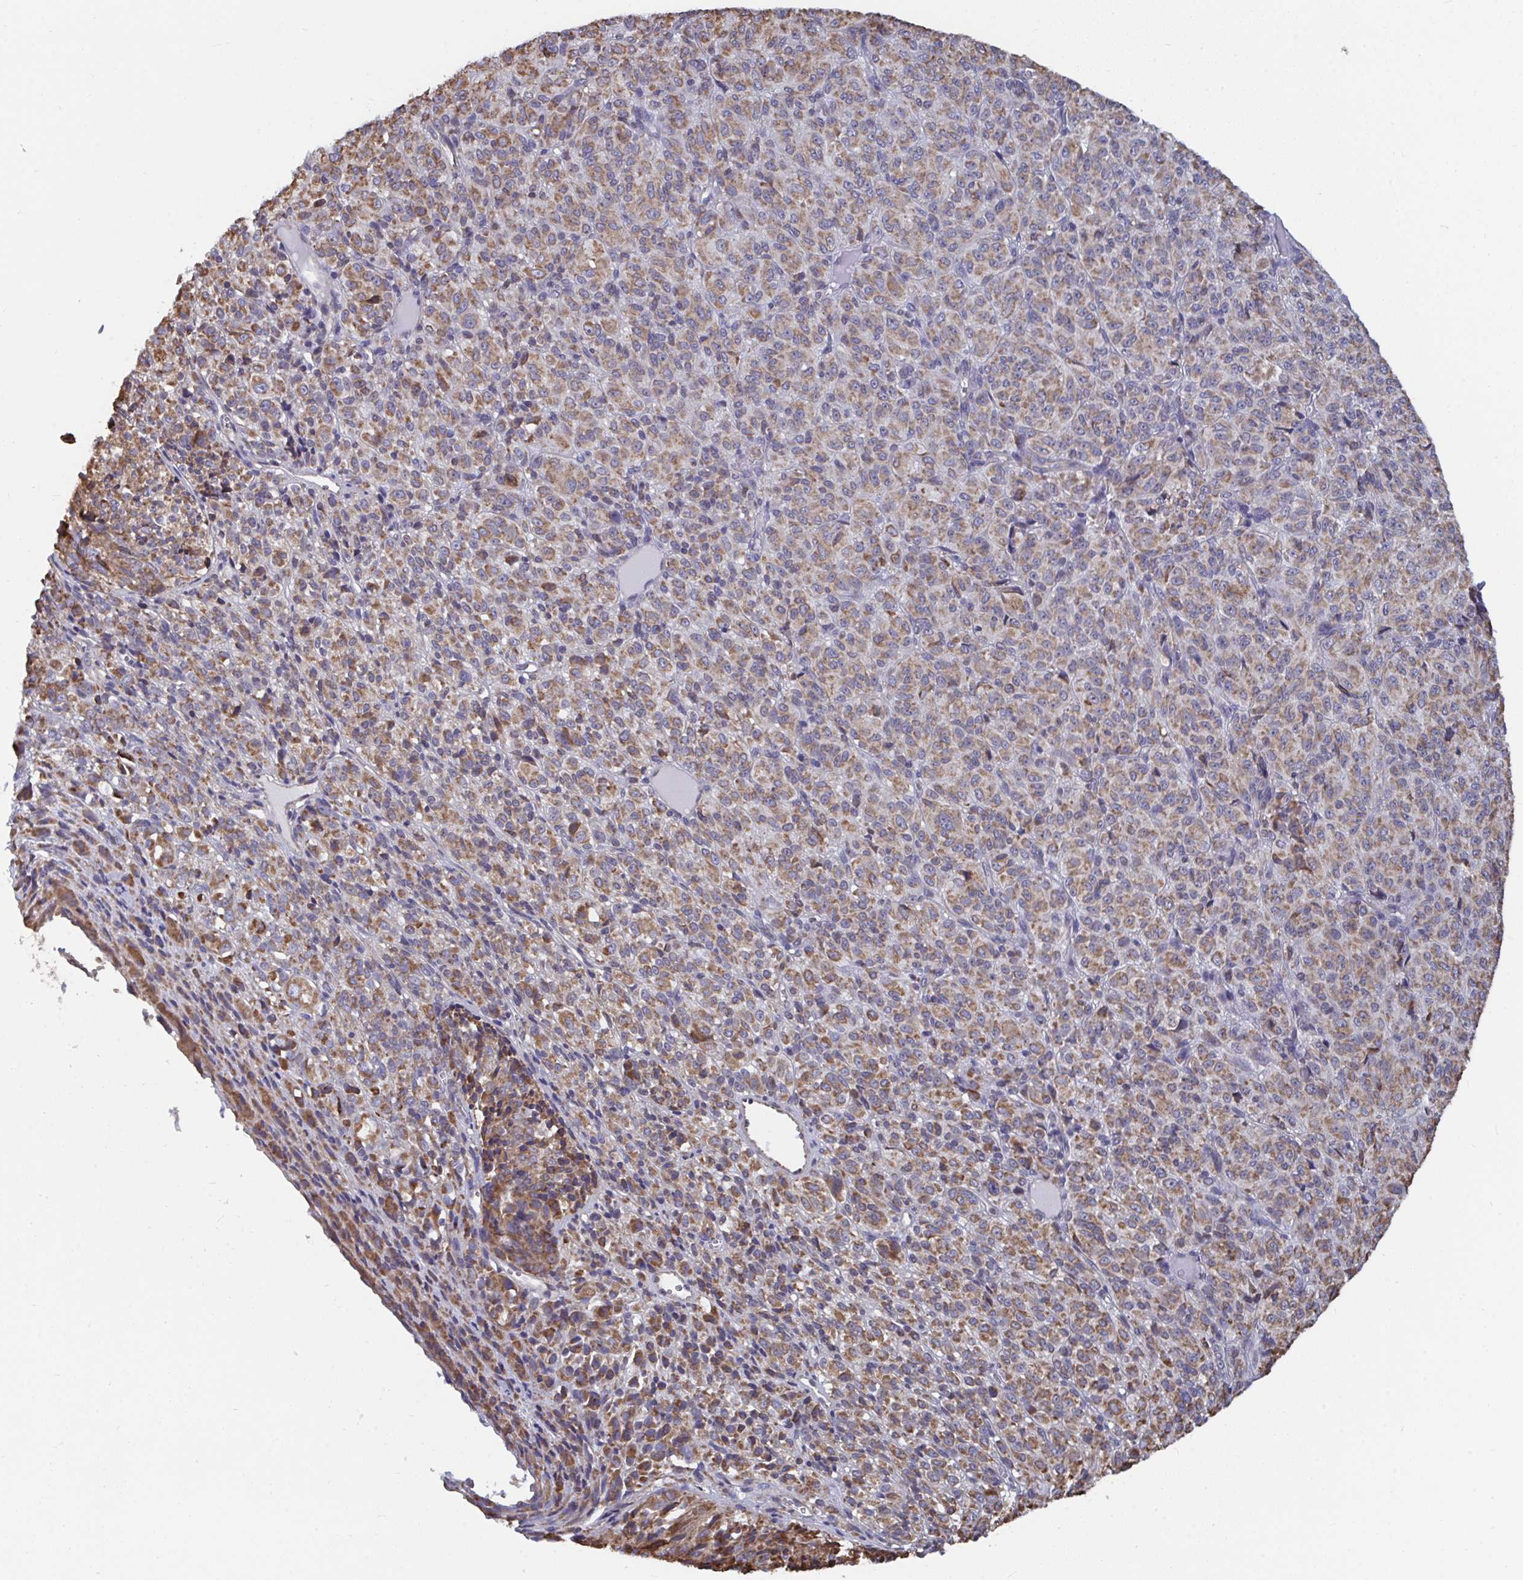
{"staining": {"intensity": "moderate", "quantity": ">75%", "location": "cytoplasmic/membranous"}, "tissue": "melanoma", "cell_type": "Tumor cells", "image_type": "cancer", "snomed": [{"axis": "morphology", "description": "Malignant melanoma, Metastatic site"}, {"axis": "topography", "description": "Brain"}], "caption": "The image displays staining of malignant melanoma (metastatic site), revealing moderate cytoplasmic/membranous protein positivity (brown color) within tumor cells.", "gene": "ELAVL1", "patient": {"sex": "female", "age": 56}}